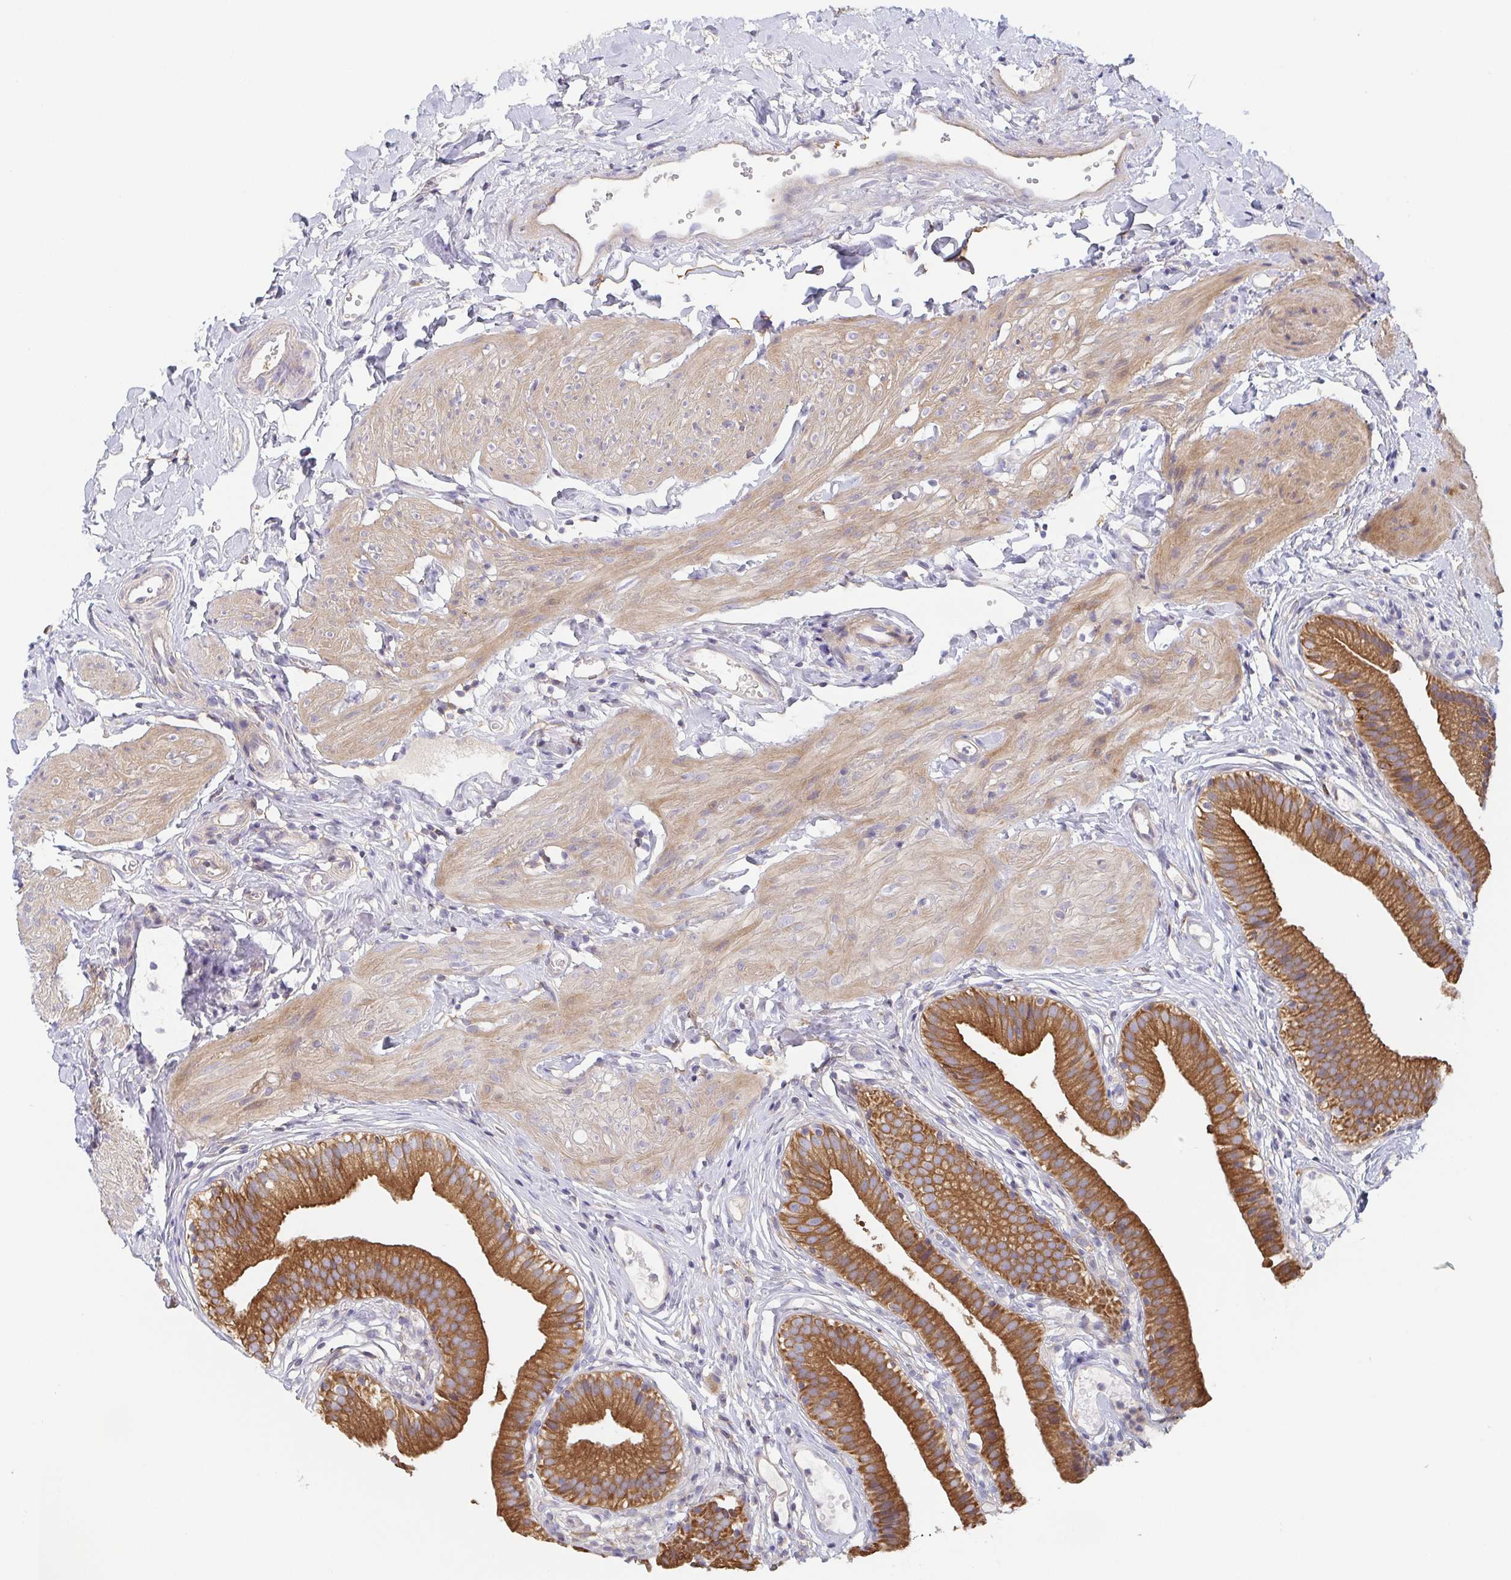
{"staining": {"intensity": "strong", "quantity": ">75%", "location": "cytoplasmic/membranous"}, "tissue": "gallbladder", "cell_type": "Glandular cells", "image_type": "normal", "snomed": [{"axis": "morphology", "description": "Normal tissue, NOS"}, {"axis": "topography", "description": "Gallbladder"}], "caption": "DAB immunohistochemical staining of benign human gallbladder exhibits strong cytoplasmic/membranous protein positivity in about >75% of glandular cells.", "gene": "TUFT1", "patient": {"sex": "female", "age": 47}}